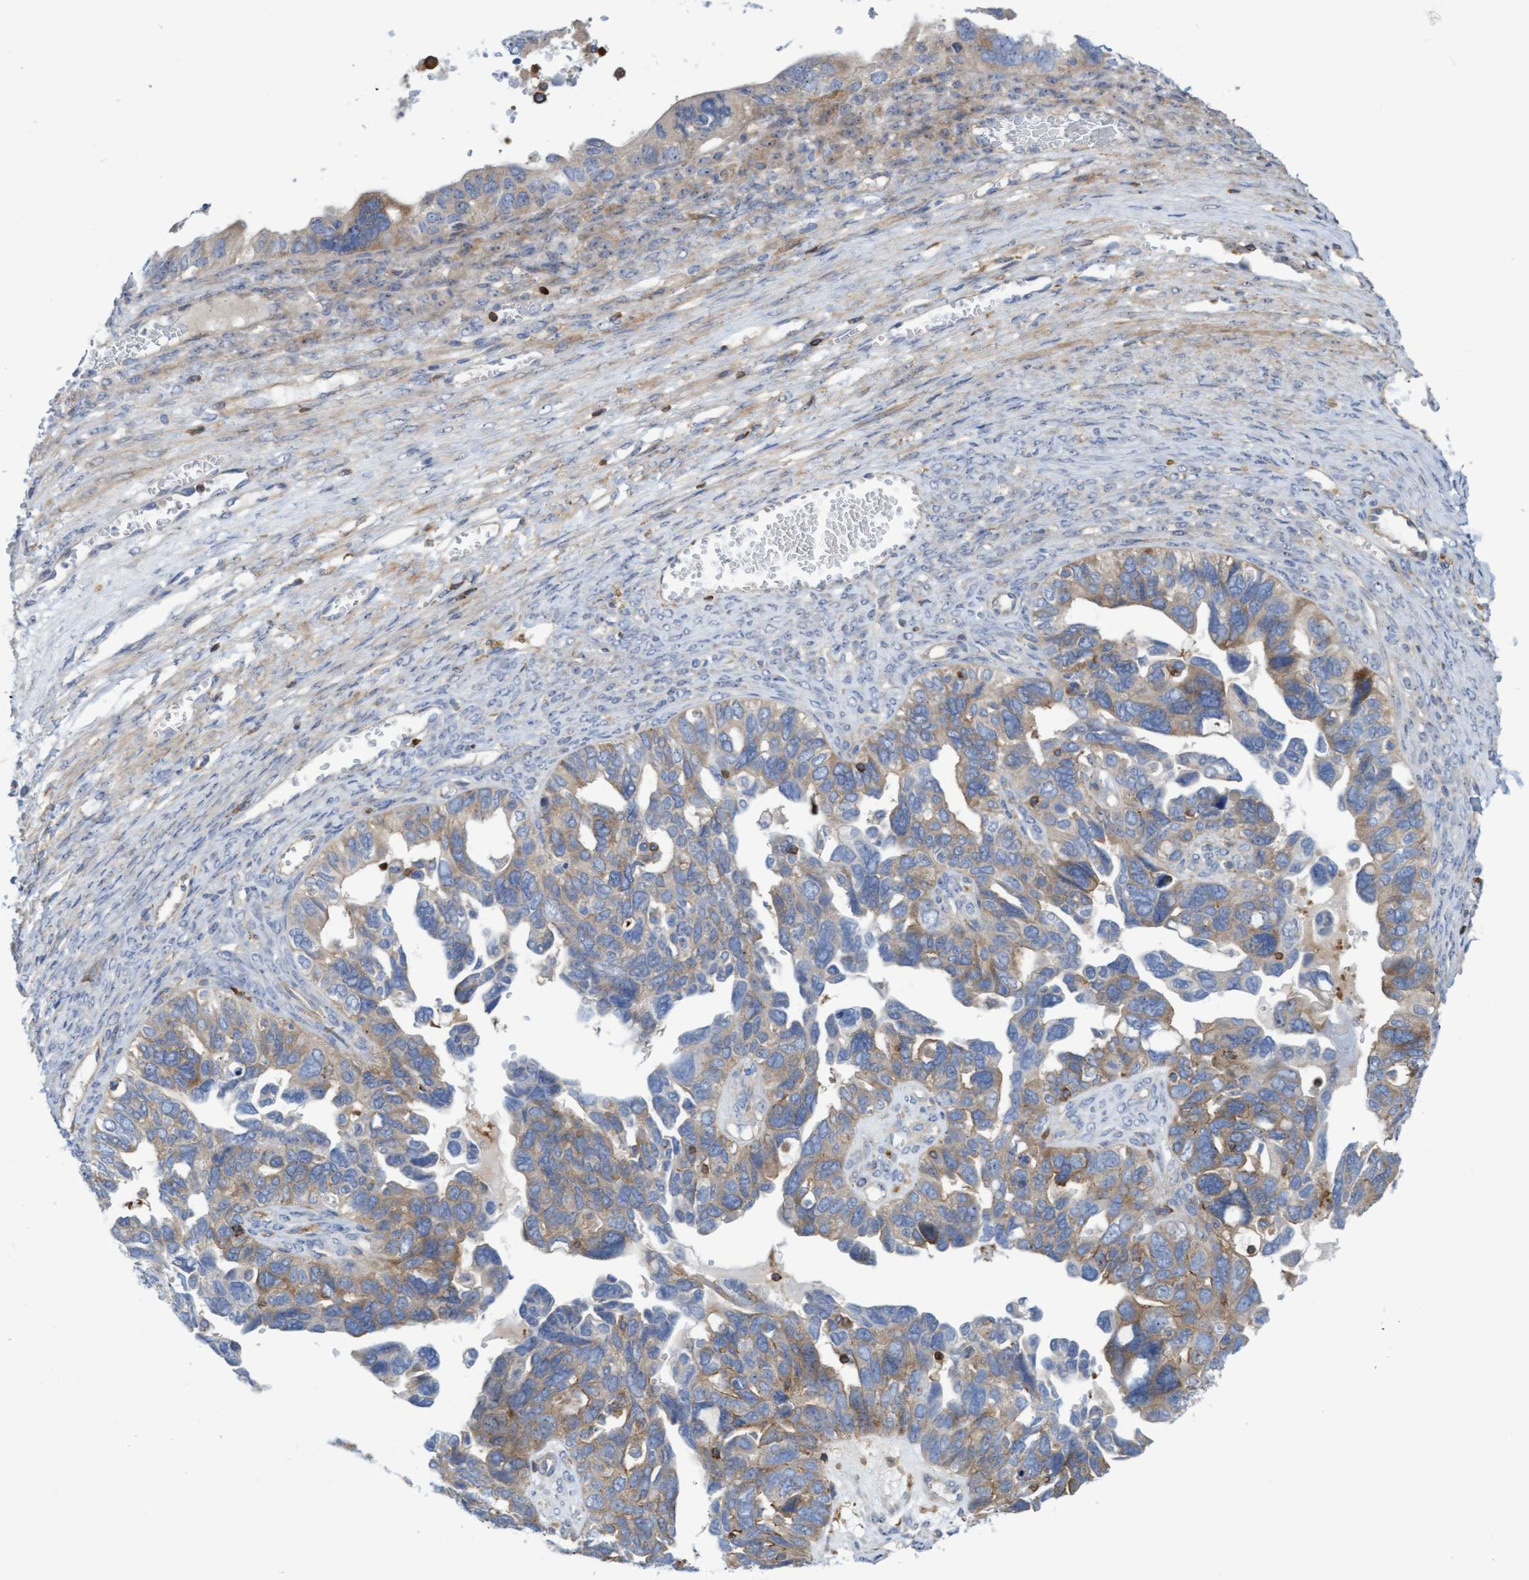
{"staining": {"intensity": "weak", "quantity": ">75%", "location": "cytoplasmic/membranous"}, "tissue": "ovarian cancer", "cell_type": "Tumor cells", "image_type": "cancer", "snomed": [{"axis": "morphology", "description": "Cystadenocarcinoma, serous, NOS"}, {"axis": "topography", "description": "Ovary"}], "caption": "Immunohistochemical staining of serous cystadenocarcinoma (ovarian) shows weak cytoplasmic/membranous protein positivity in approximately >75% of tumor cells.", "gene": "FNBP1", "patient": {"sex": "female", "age": 79}}